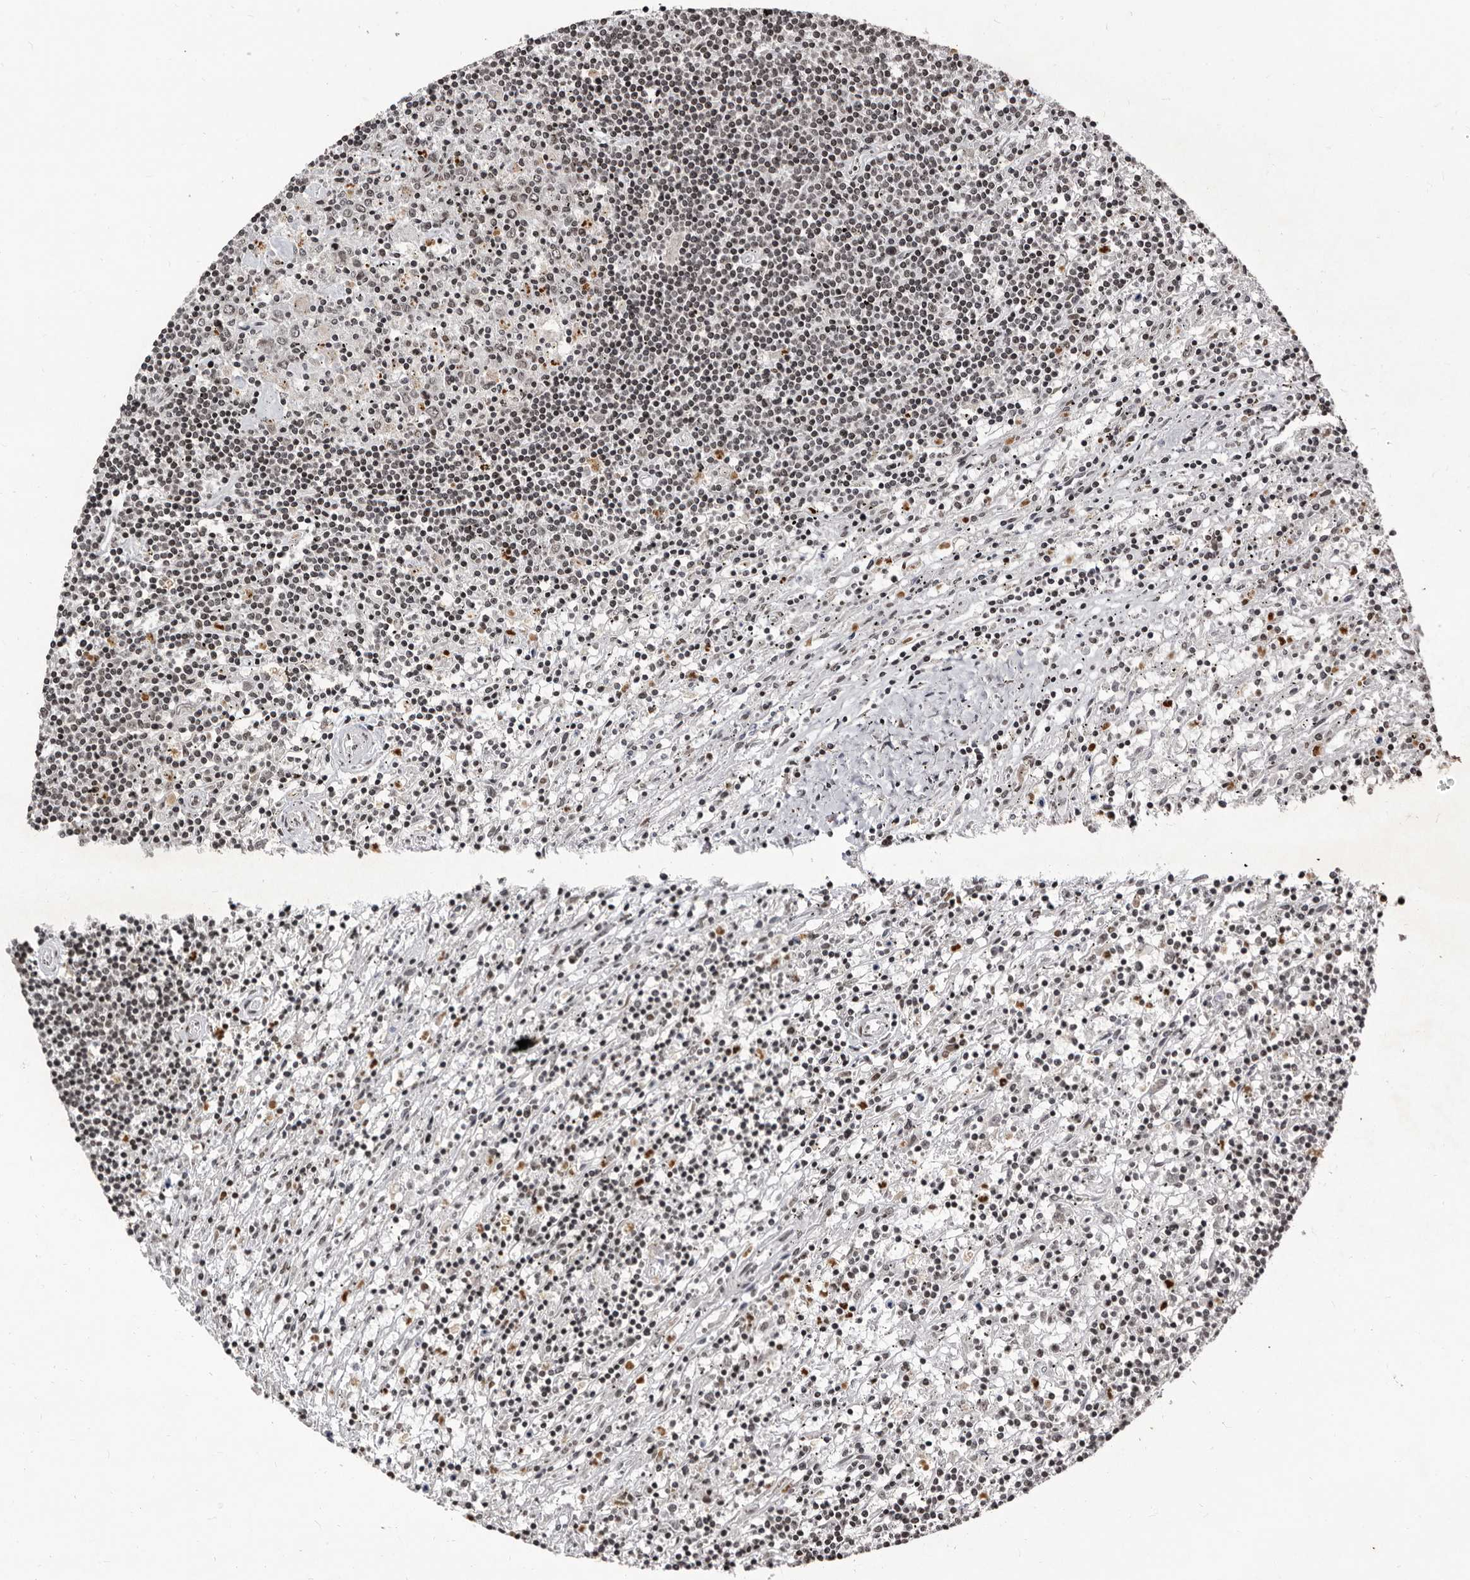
{"staining": {"intensity": "negative", "quantity": "none", "location": "none"}, "tissue": "lymphoma", "cell_type": "Tumor cells", "image_type": "cancer", "snomed": [{"axis": "morphology", "description": "Malignant lymphoma, non-Hodgkin's type, Low grade"}, {"axis": "topography", "description": "Spleen"}], "caption": "Immunohistochemical staining of low-grade malignant lymphoma, non-Hodgkin's type reveals no significant positivity in tumor cells. The staining was performed using DAB (3,3'-diaminobenzidine) to visualize the protein expression in brown, while the nuclei were stained in blue with hematoxylin (Magnification: 20x).", "gene": "THUMPD1", "patient": {"sex": "male", "age": 76}}